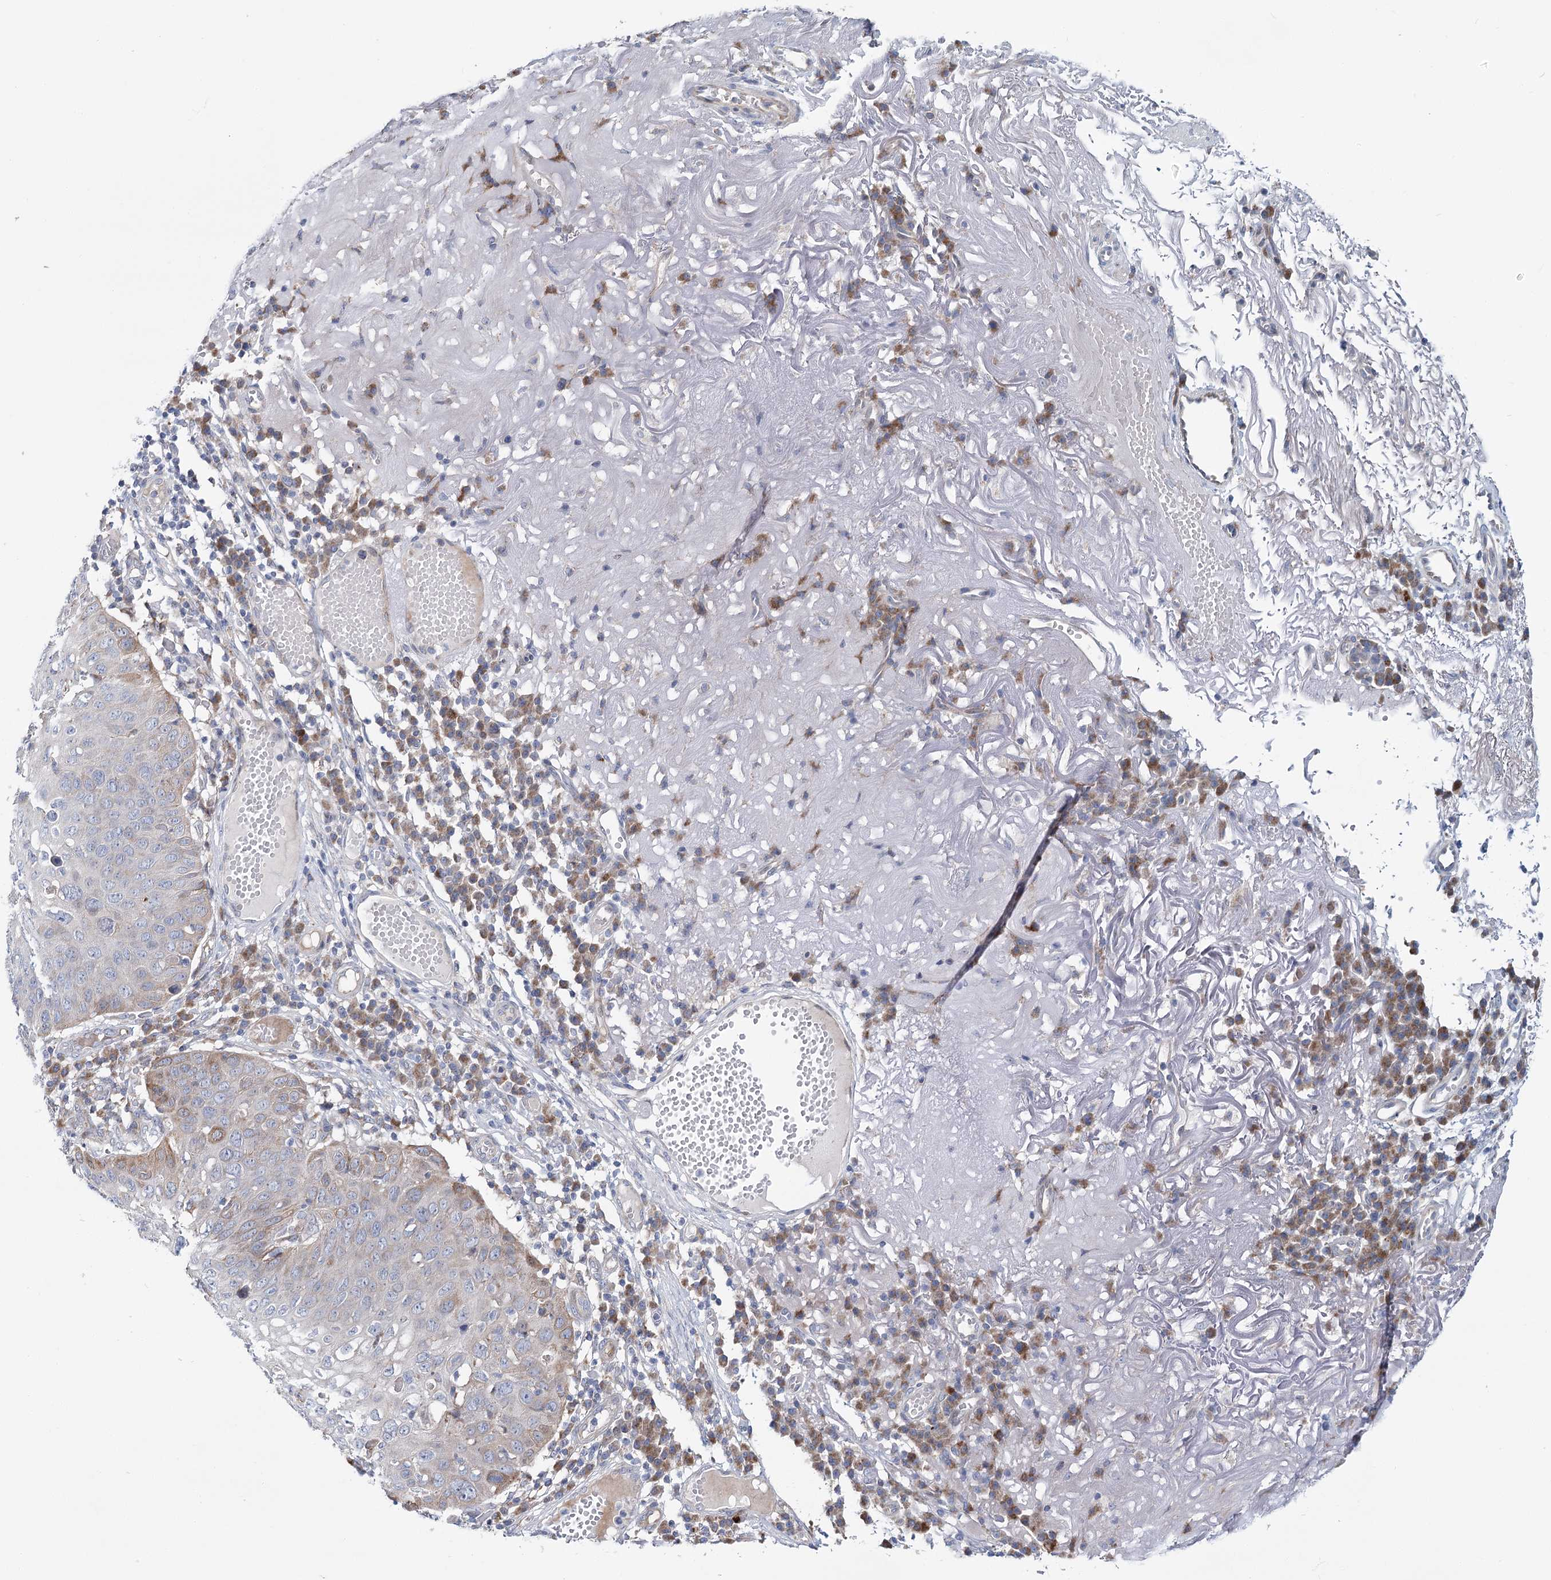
{"staining": {"intensity": "weak", "quantity": "<25%", "location": "cytoplasmic/membranous"}, "tissue": "skin cancer", "cell_type": "Tumor cells", "image_type": "cancer", "snomed": [{"axis": "morphology", "description": "Squamous cell carcinoma, NOS"}, {"axis": "topography", "description": "Skin"}], "caption": "DAB immunohistochemical staining of human squamous cell carcinoma (skin) displays no significant staining in tumor cells. (DAB IHC visualized using brightfield microscopy, high magnification).", "gene": "CPLANE1", "patient": {"sex": "female", "age": 90}}